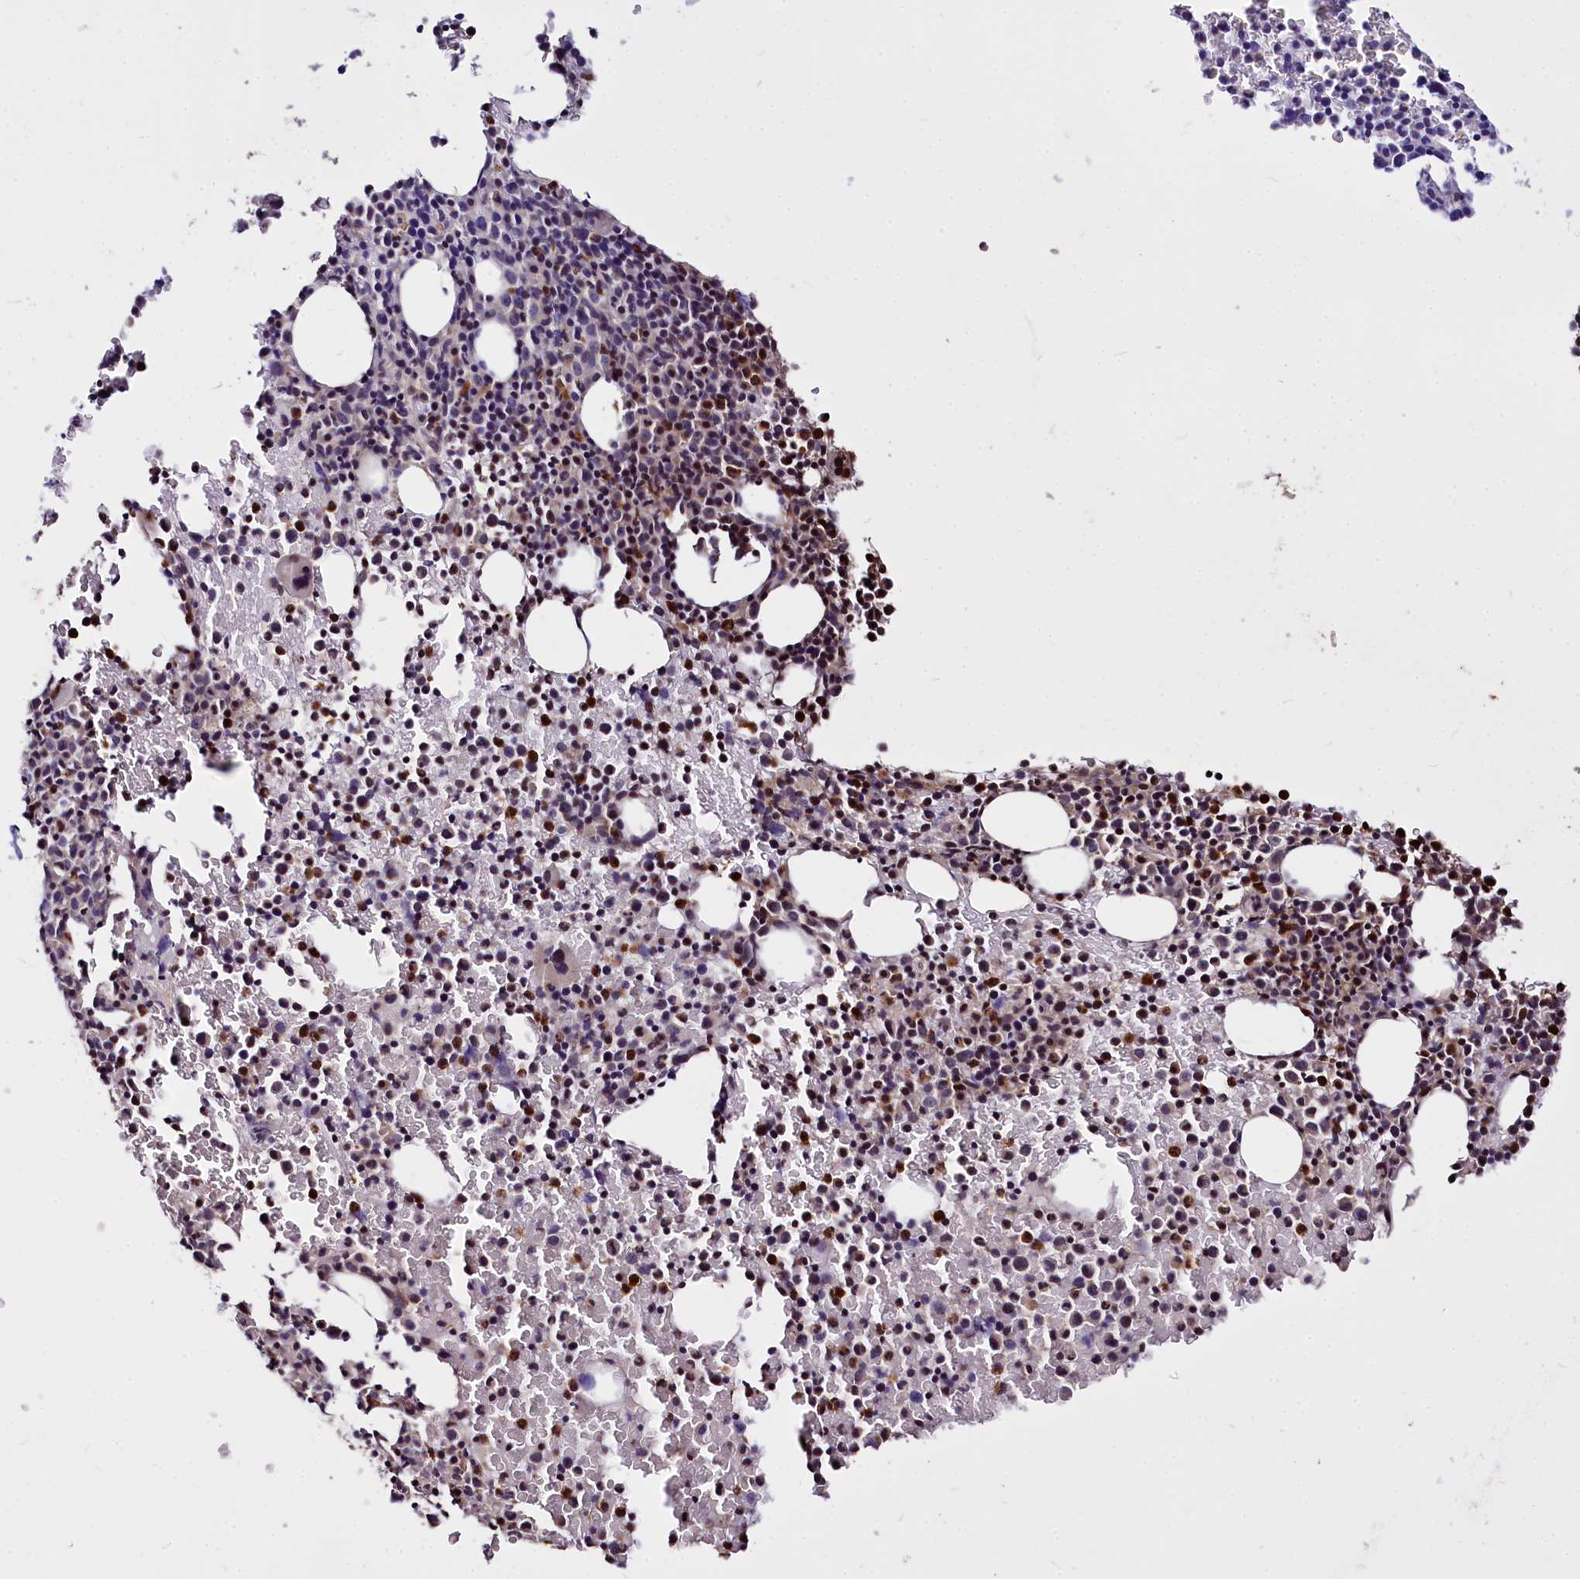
{"staining": {"intensity": "moderate", "quantity": "<25%", "location": "cytoplasmic/membranous,nuclear"}, "tissue": "bone marrow", "cell_type": "Hematopoietic cells", "image_type": "normal", "snomed": [{"axis": "morphology", "description": "Normal tissue, NOS"}, {"axis": "topography", "description": "Bone marrow"}], "caption": "Approximately <25% of hematopoietic cells in unremarkable human bone marrow display moderate cytoplasmic/membranous,nuclear protein staining as visualized by brown immunohistochemical staining.", "gene": "ATG101", "patient": {"sex": "female", "age": 54}}